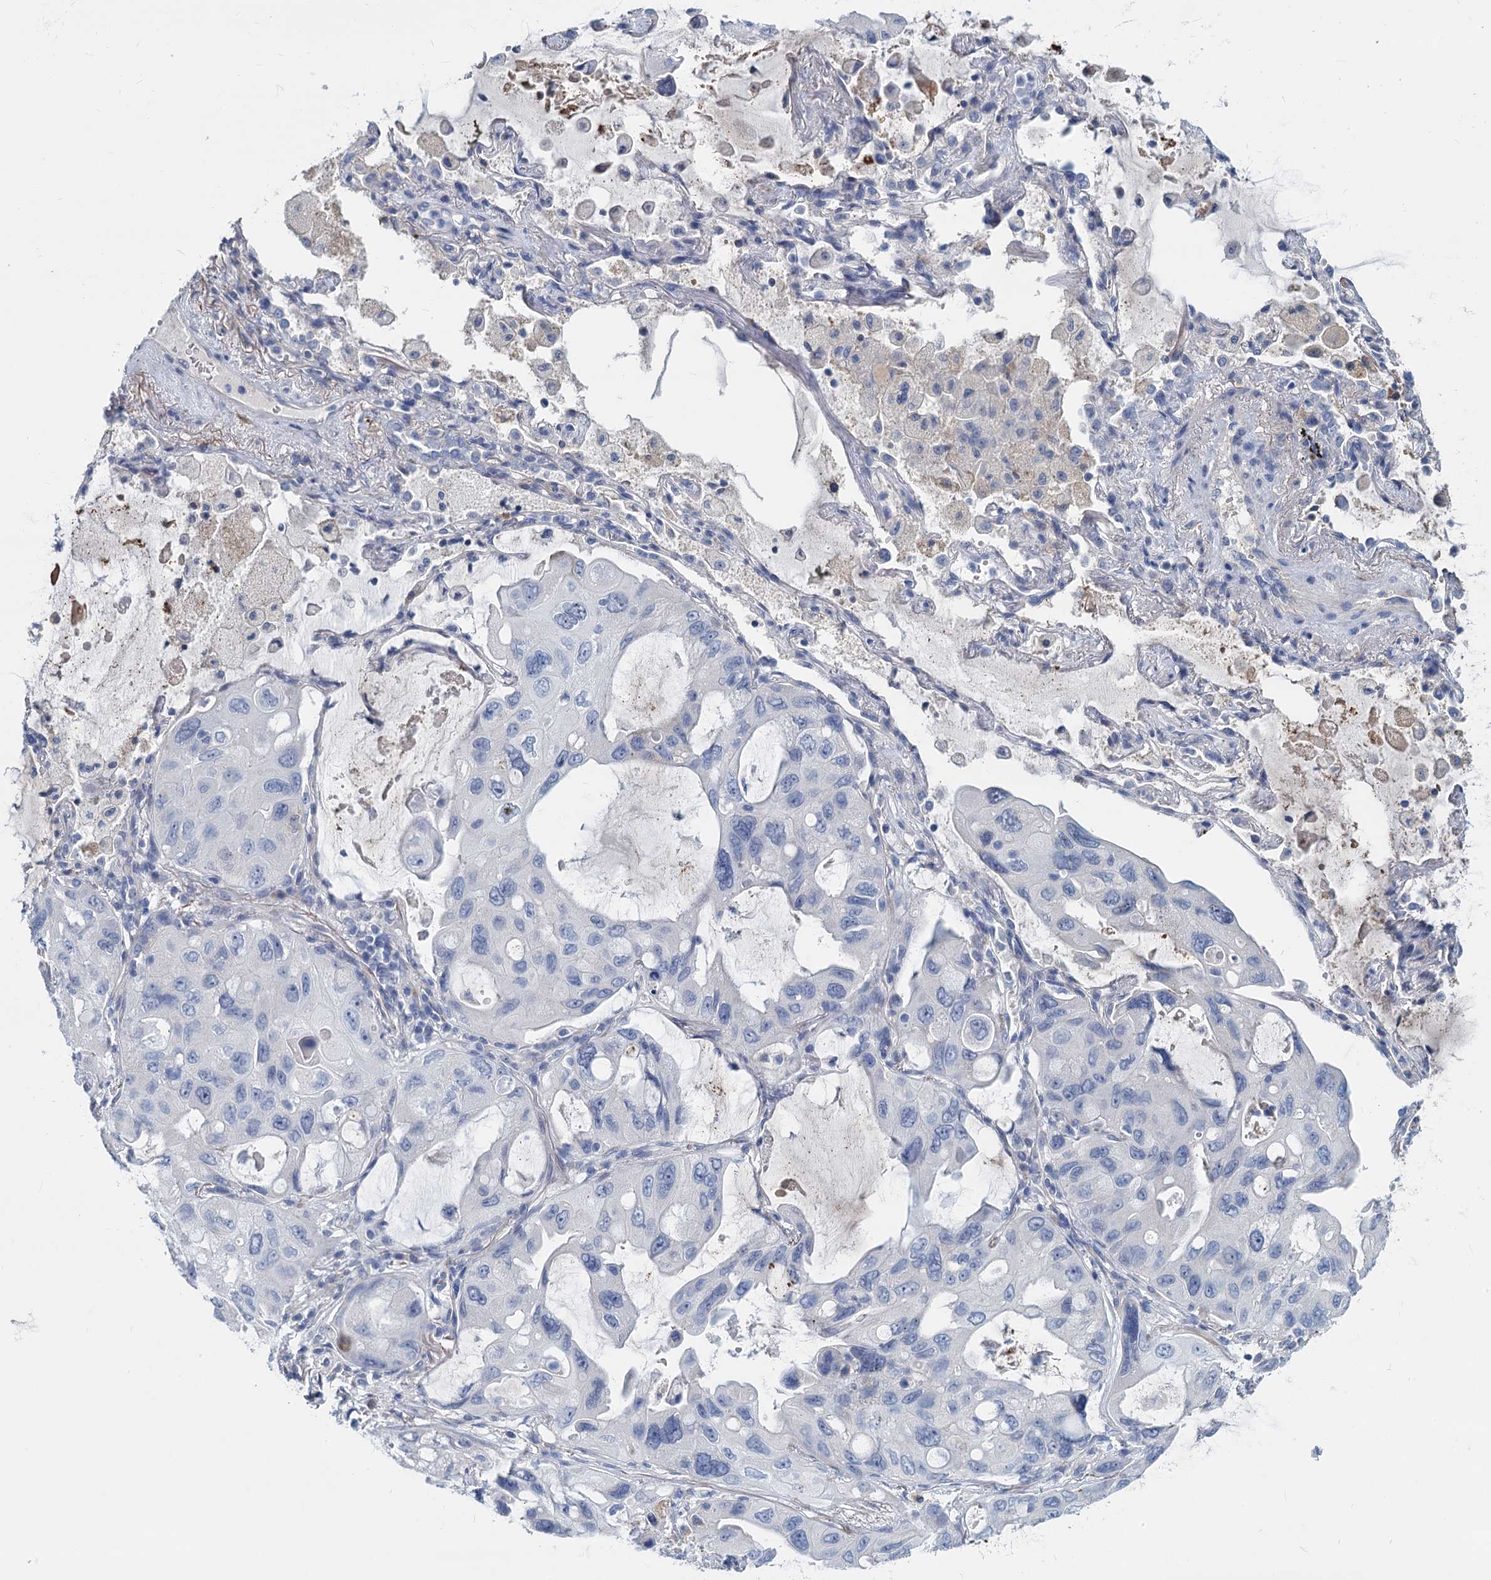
{"staining": {"intensity": "negative", "quantity": "none", "location": "none"}, "tissue": "lung cancer", "cell_type": "Tumor cells", "image_type": "cancer", "snomed": [{"axis": "morphology", "description": "Squamous cell carcinoma, NOS"}, {"axis": "topography", "description": "Lung"}], "caption": "This is a histopathology image of immunohistochemistry staining of lung cancer (squamous cell carcinoma), which shows no expression in tumor cells.", "gene": "GSTM3", "patient": {"sex": "female", "age": 73}}